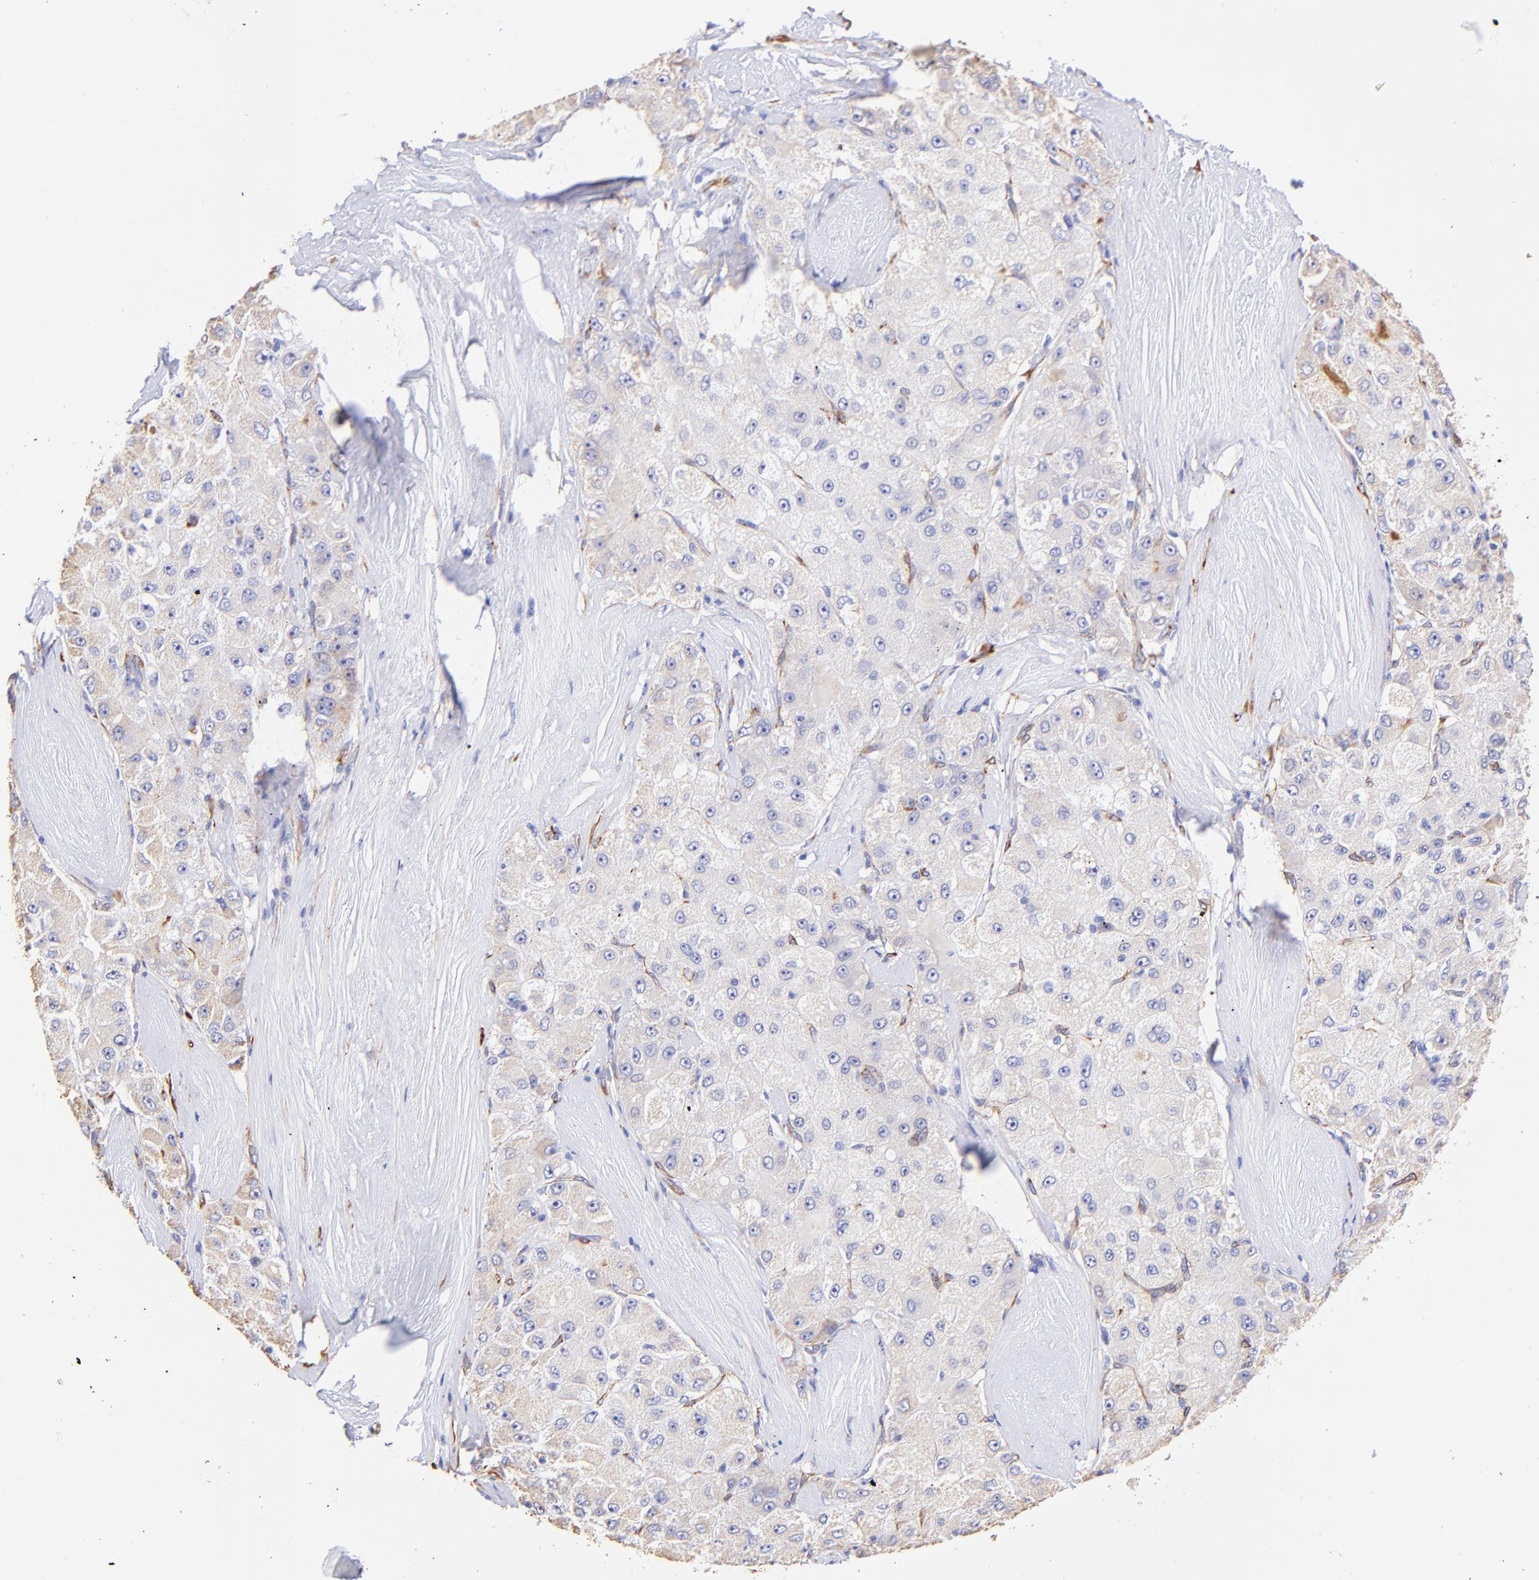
{"staining": {"intensity": "weak", "quantity": "<25%", "location": "cytoplasmic/membranous"}, "tissue": "liver cancer", "cell_type": "Tumor cells", "image_type": "cancer", "snomed": [{"axis": "morphology", "description": "Carcinoma, Hepatocellular, NOS"}, {"axis": "topography", "description": "Liver"}], "caption": "Tumor cells show no significant positivity in hepatocellular carcinoma (liver).", "gene": "SPARC", "patient": {"sex": "male", "age": 80}}